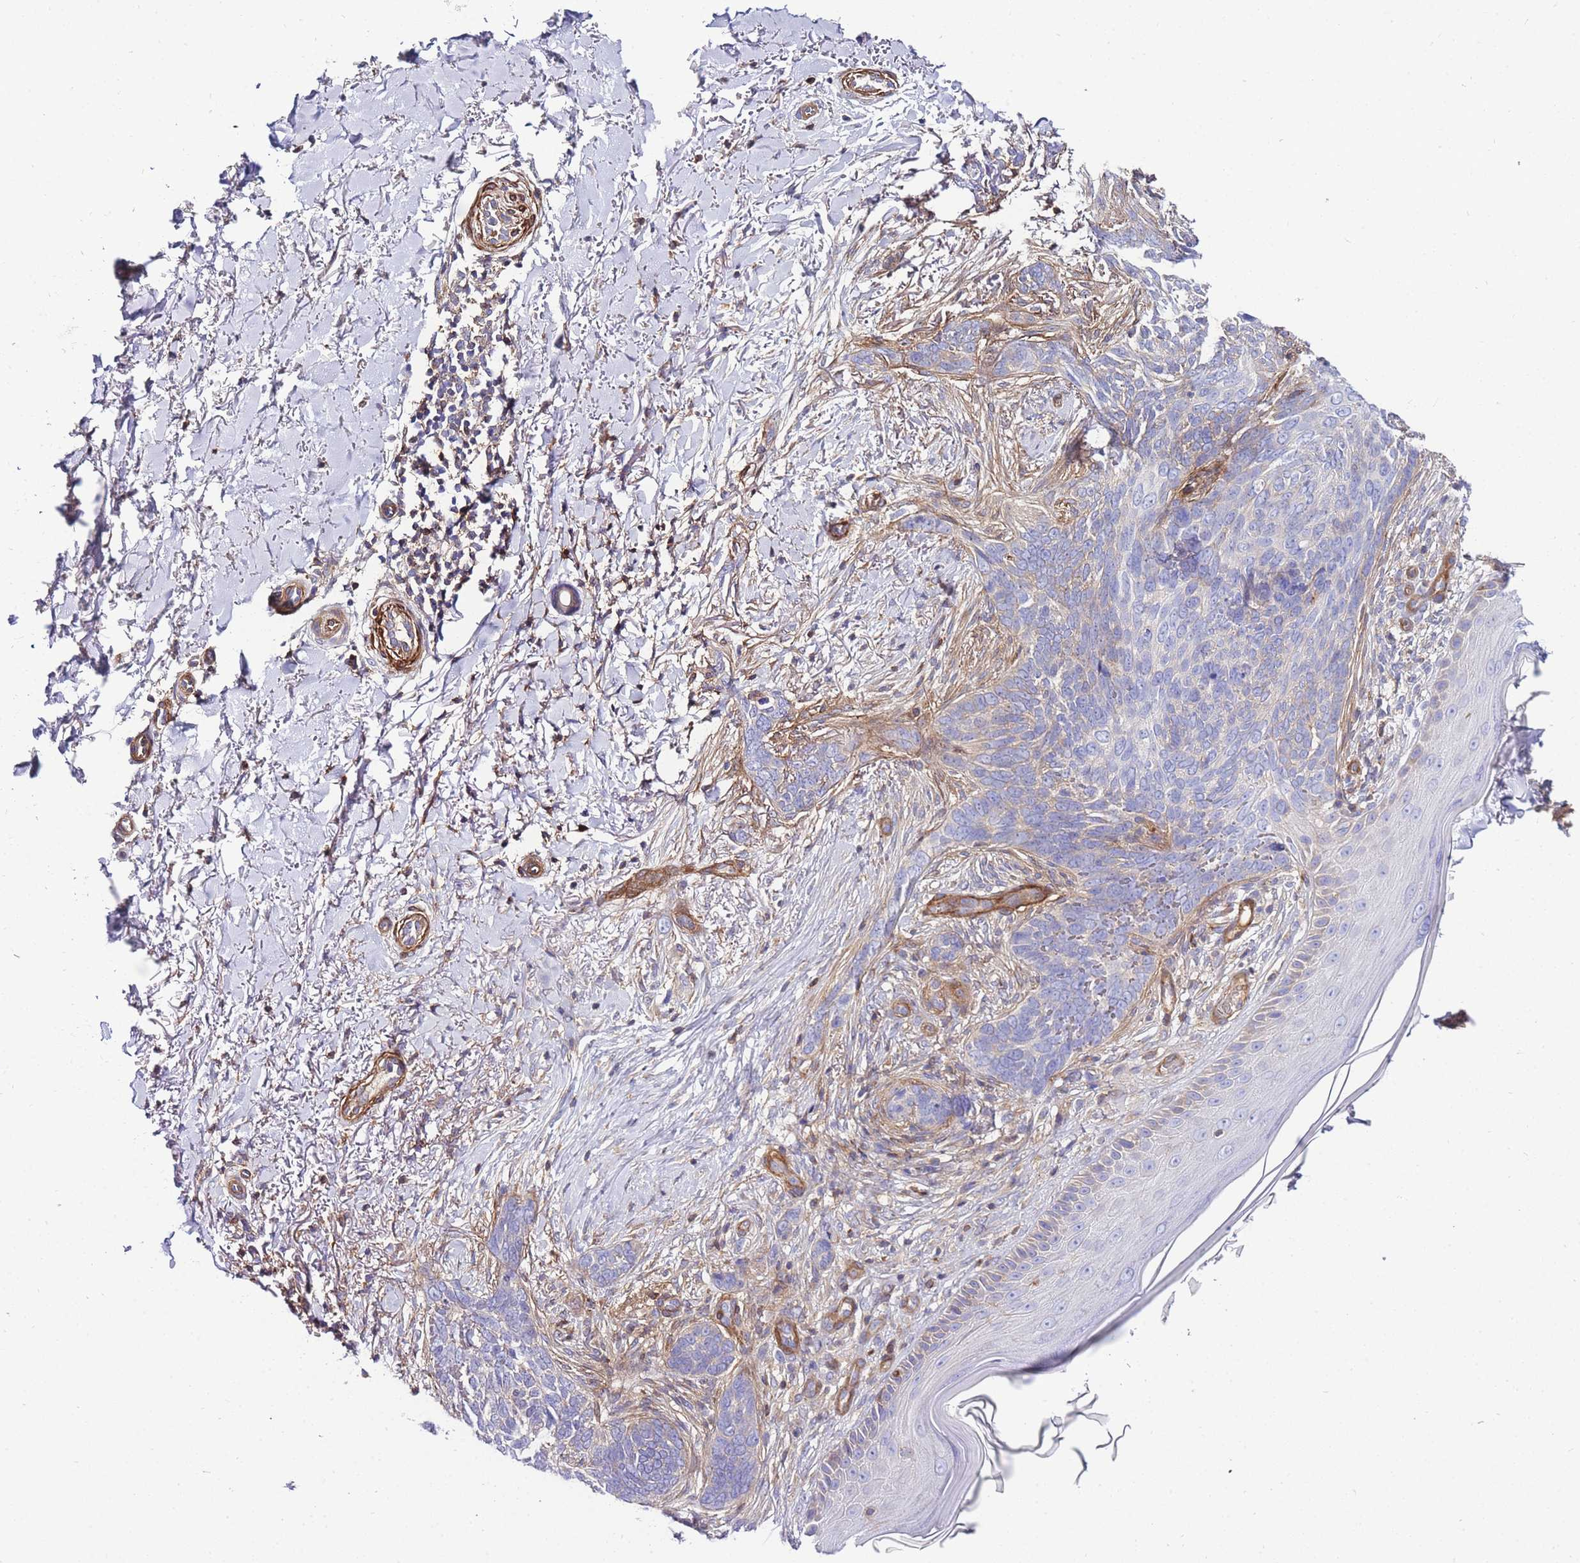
{"staining": {"intensity": "negative", "quantity": "none", "location": "none"}, "tissue": "skin cancer", "cell_type": "Tumor cells", "image_type": "cancer", "snomed": [{"axis": "morphology", "description": "Normal tissue, NOS"}, {"axis": "morphology", "description": "Basal cell carcinoma"}, {"axis": "topography", "description": "Skin"}], "caption": "DAB (3,3'-diaminobenzidine) immunohistochemical staining of skin cancer (basal cell carcinoma) displays no significant positivity in tumor cells.", "gene": "FBN3", "patient": {"sex": "female", "age": 67}}